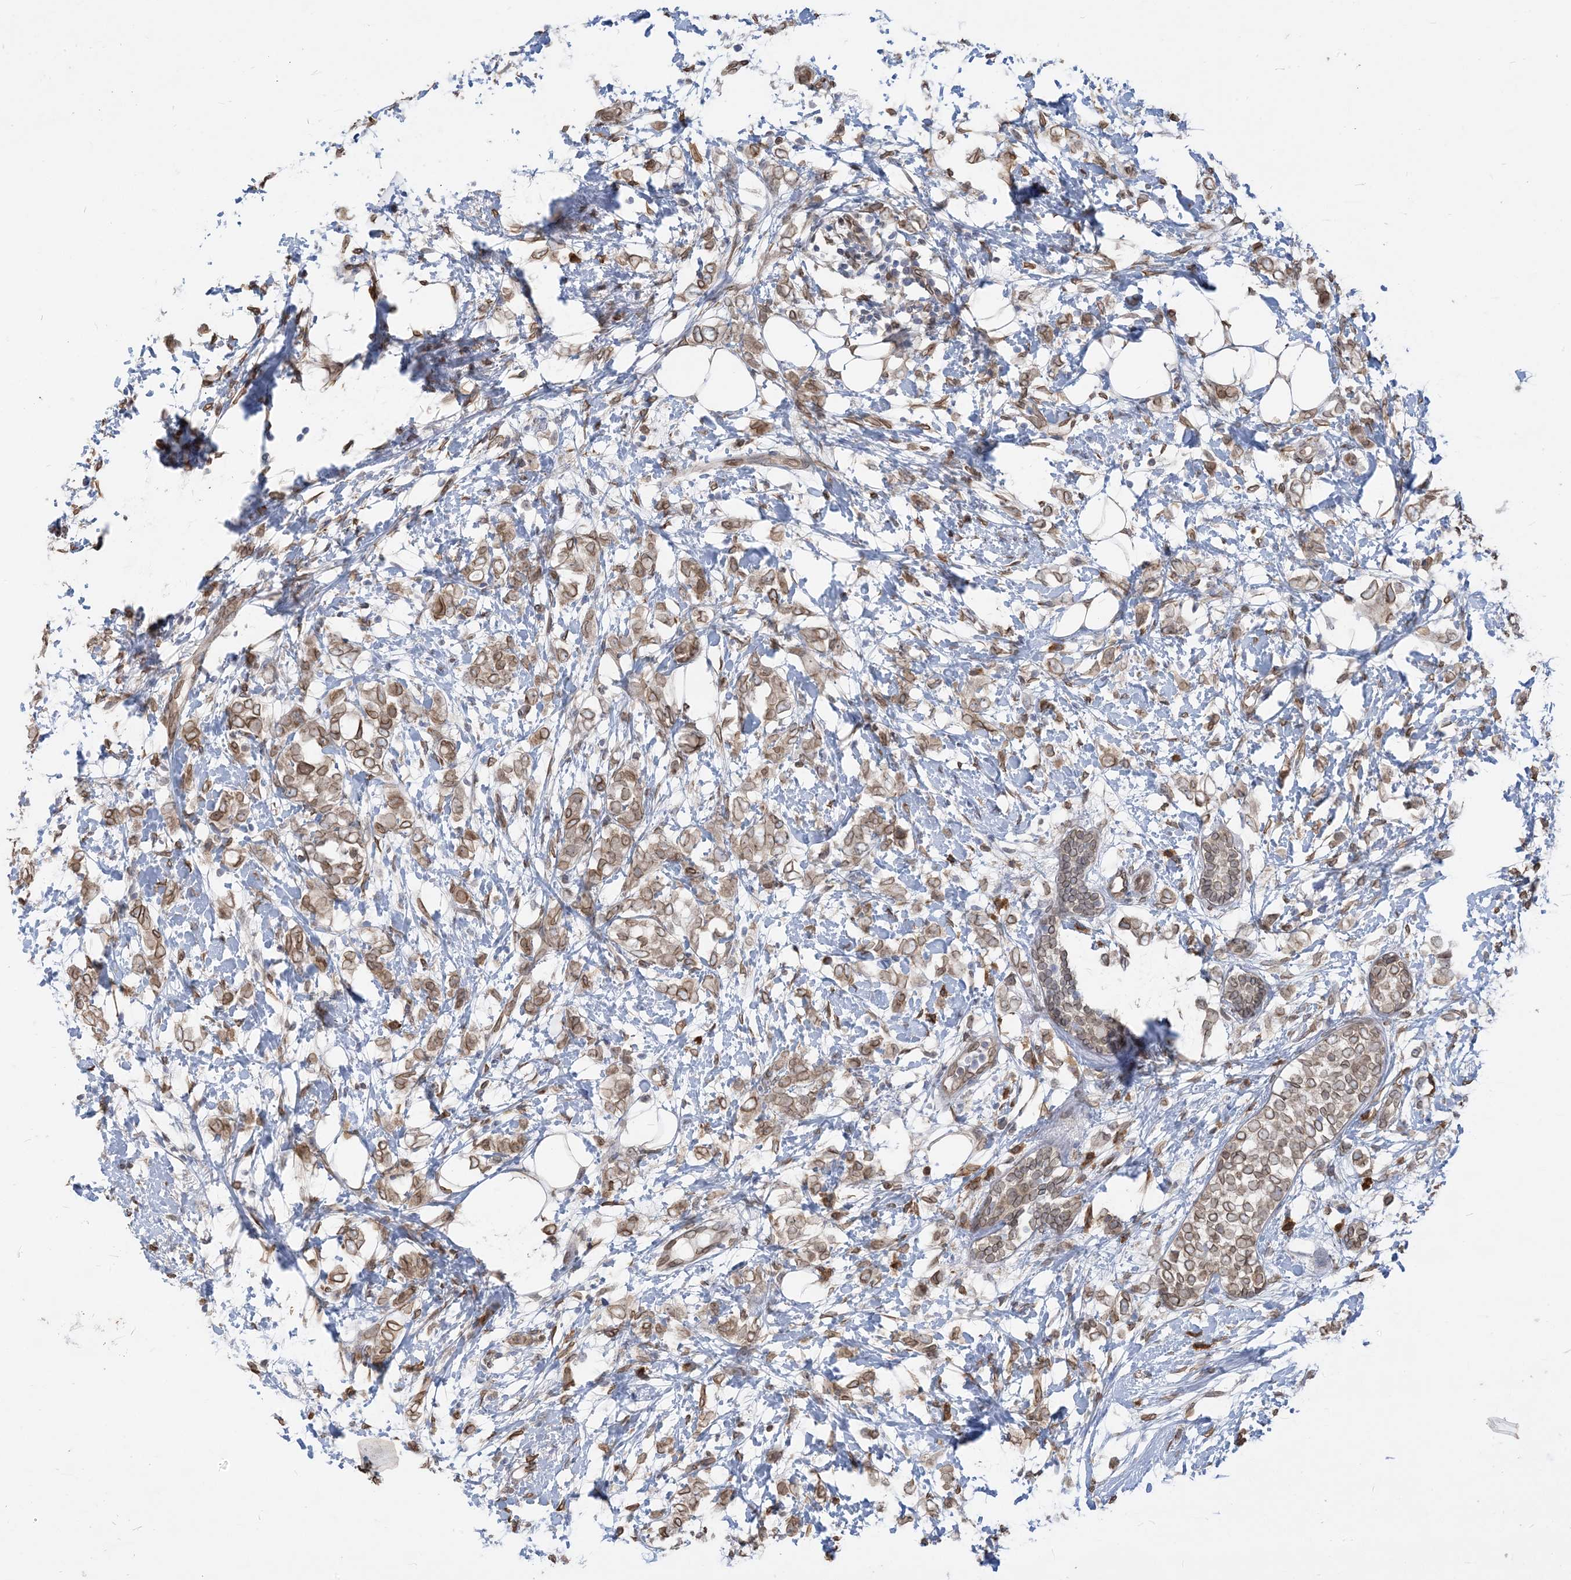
{"staining": {"intensity": "moderate", "quantity": ">75%", "location": "cytoplasmic/membranous,nuclear"}, "tissue": "breast cancer", "cell_type": "Tumor cells", "image_type": "cancer", "snomed": [{"axis": "morphology", "description": "Normal tissue, NOS"}, {"axis": "morphology", "description": "Lobular carcinoma"}, {"axis": "topography", "description": "Breast"}], "caption": "Breast cancer (lobular carcinoma) stained for a protein shows moderate cytoplasmic/membranous and nuclear positivity in tumor cells.", "gene": "WWP1", "patient": {"sex": "female", "age": 47}}